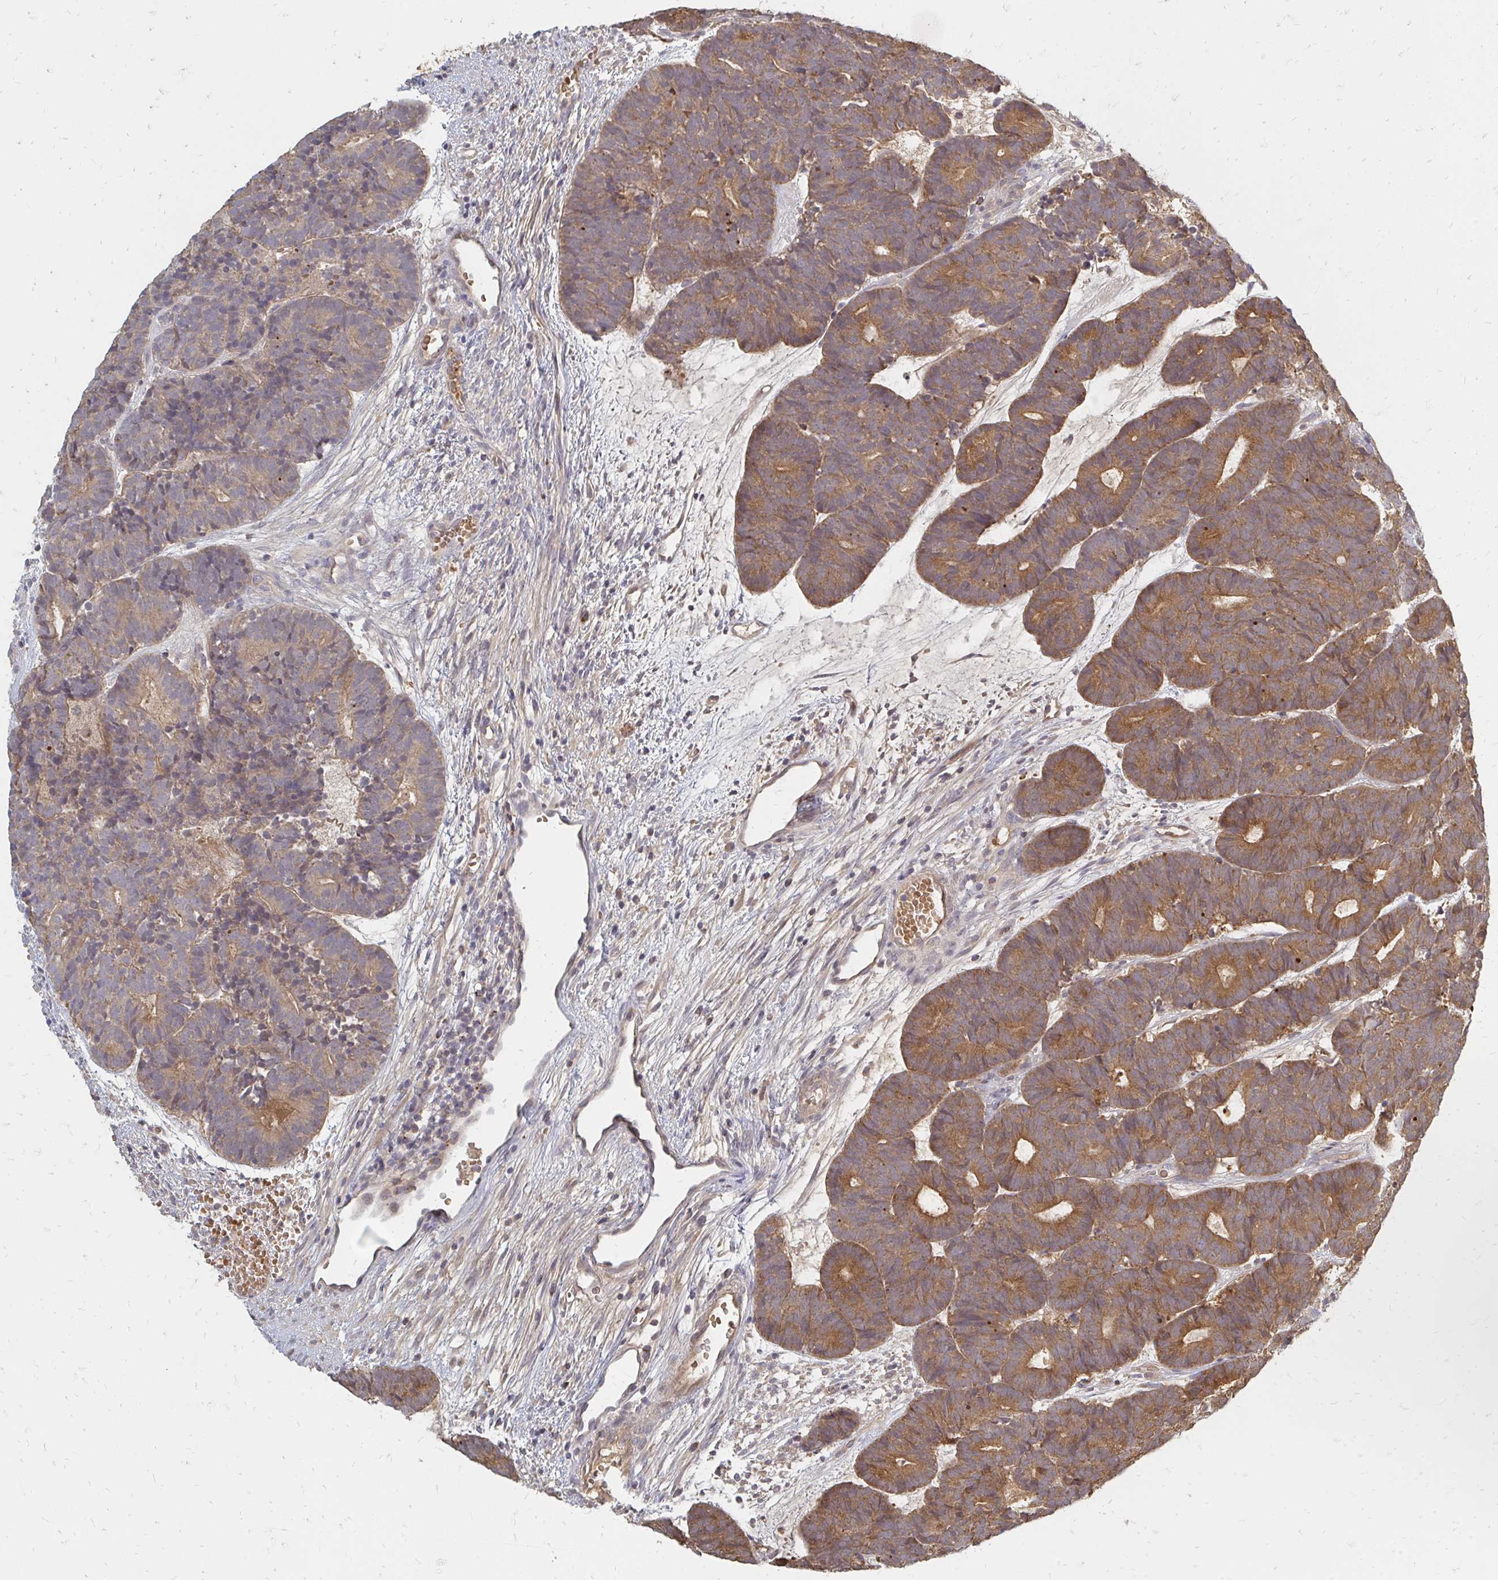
{"staining": {"intensity": "moderate", "quantity": ">75%", "location": "cytoplasmic/membranous"}, "tissue": "head and neck cancer", "cell_type": "Tumor cells", "image_type": "cancer", "snomed": [{"axis": "morphology", "description": "Adenocarcinoma, NOS"}, {"axis": "topography", "description": "Head-Neck"}], "caption": "Human adenocarcinoma (head and neck) stained with a protein marker exhibits moderate staining in tumor cells.", "gene": "ZNF285", "patient": {"sex": "female", "age": 81}}